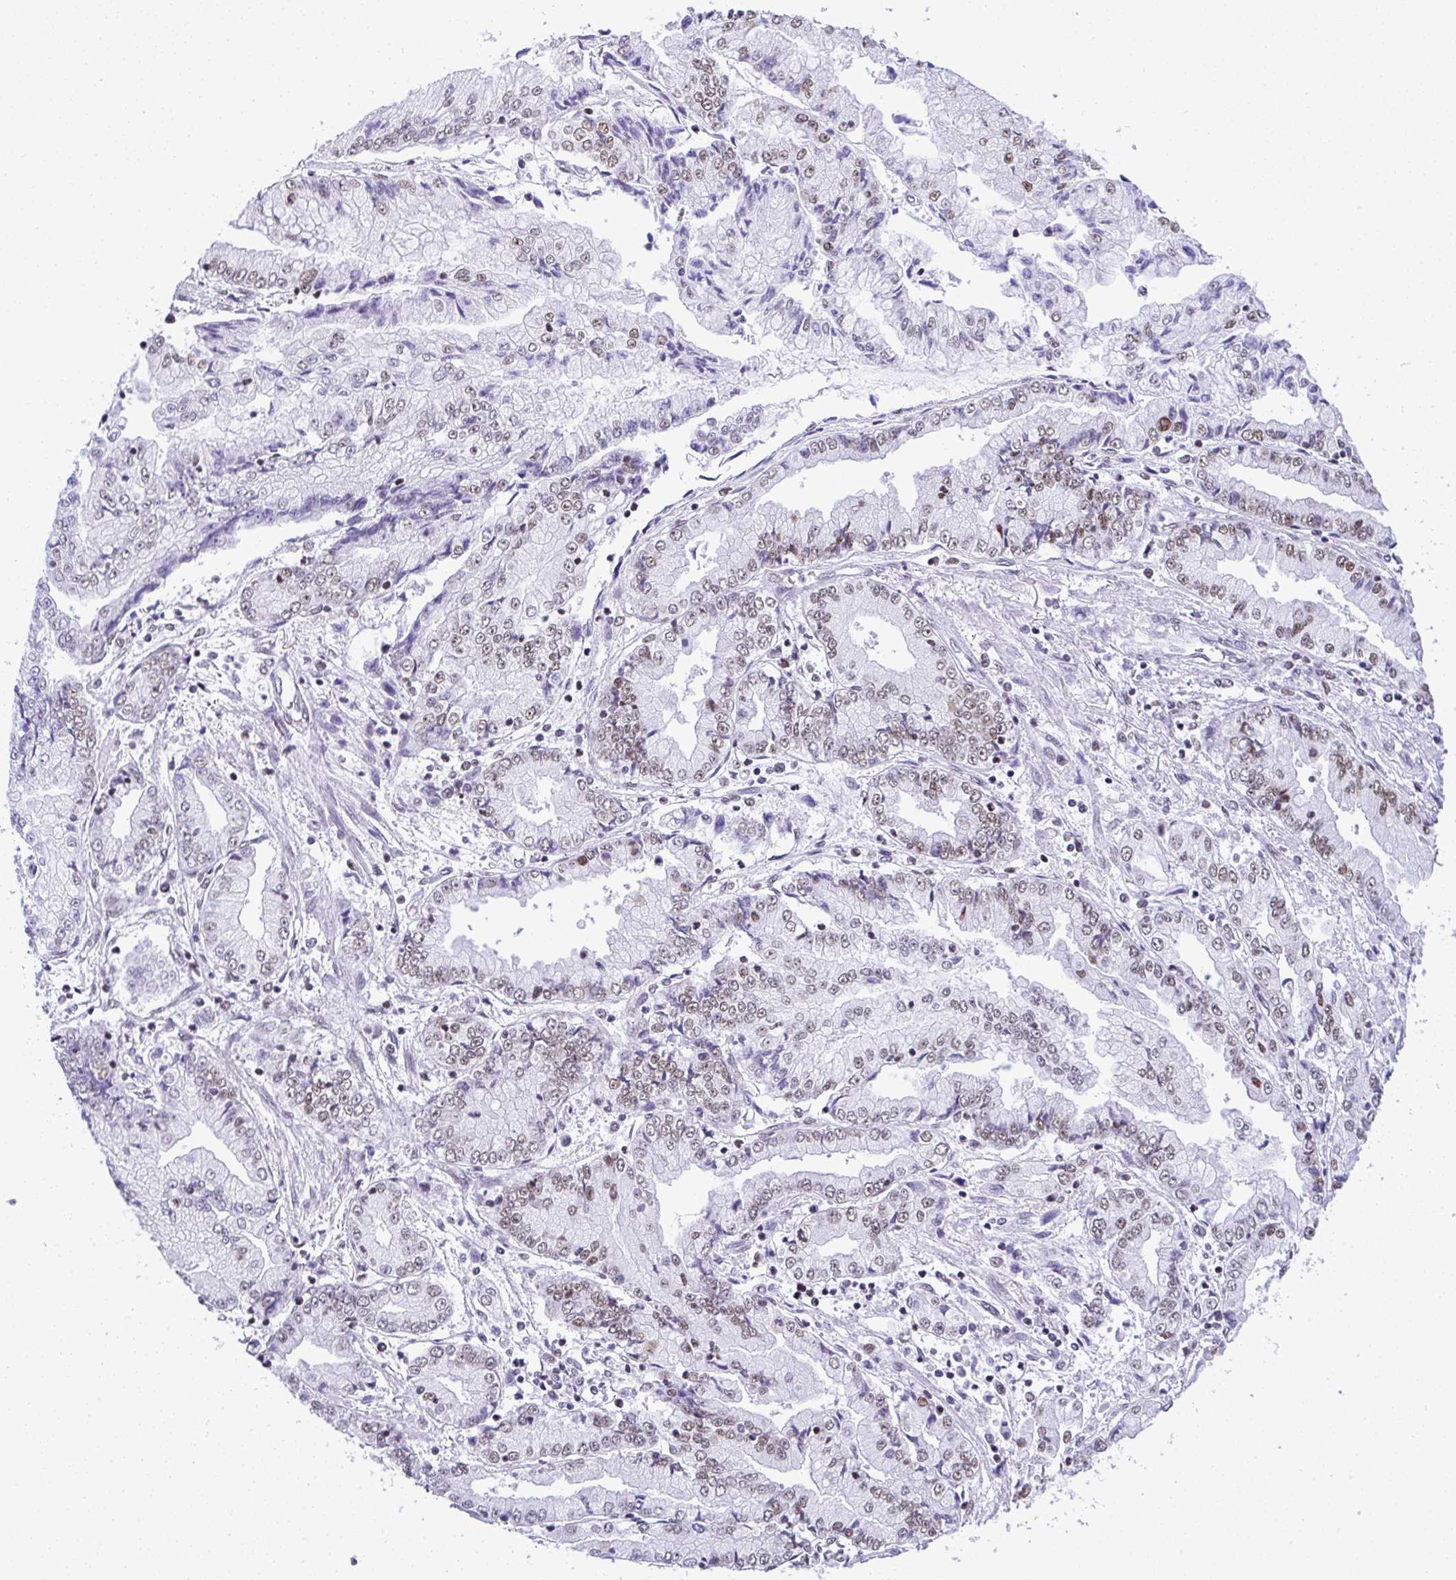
{"staining": {"intensity": "weak", "quantity": "25%-75%", "location": "nuclear"}, "tissue": "stomach cancer", "cell_type": "Tumor cells", "image_type": "cancer", "snomed": [{"axis": "morphology", "description": "Adenocarcinoma, NOS"}, {"axis": "topography", "description": "Stomach, upper"}], "caption": "There is low levels of weak nuclear staining in tumor cells of stomach cancer, as demonstrated by immunohistochemical staining (brown color).", "gene": "DDX52", "patient": {"sex": "female", "age": 74}}